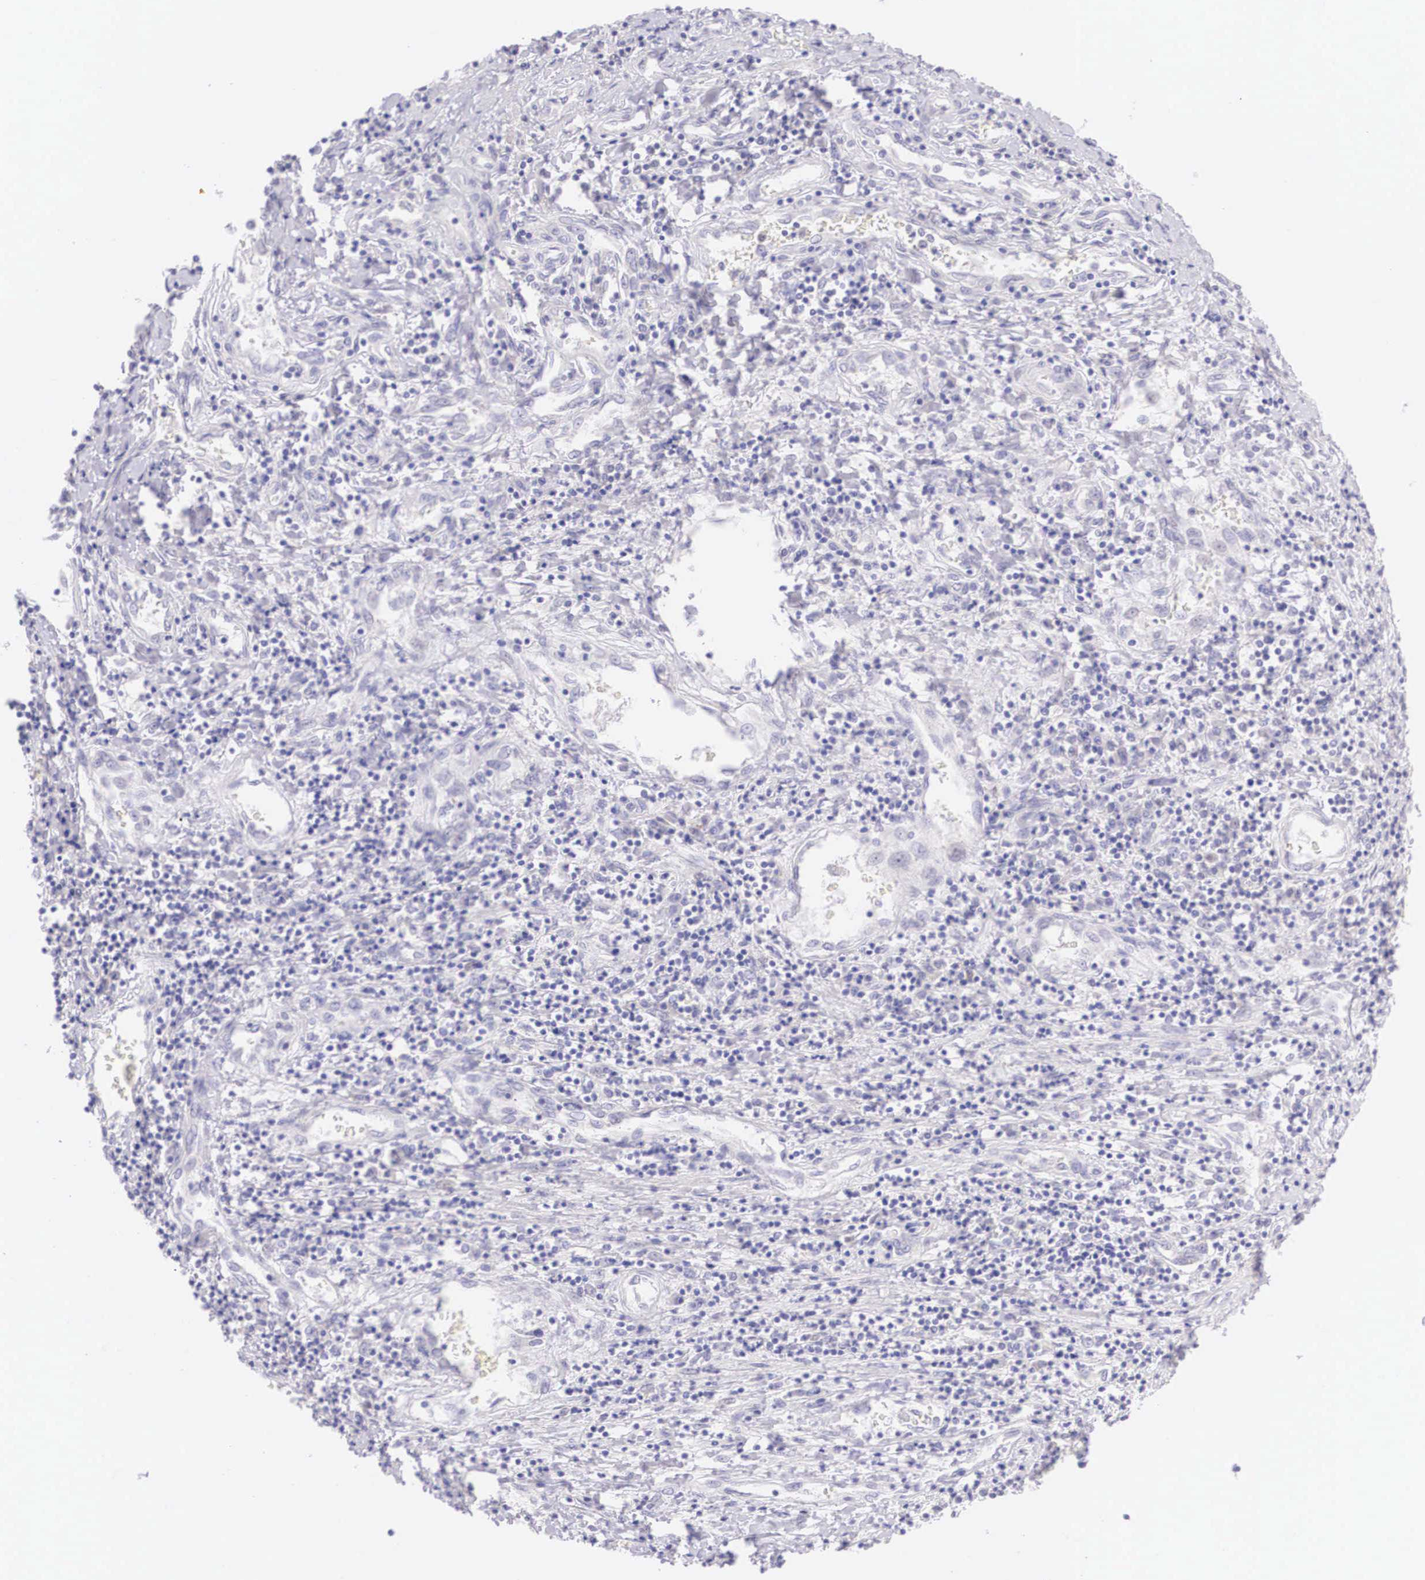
{"staining": {"intensity": "negative", "quantity": "none", "location": "none"}, "tissue": "liver cancer", "cell_type": "Tumor cells", "image_type": "cancer", "snomed": [{"axis": "morphology", "description": "Carcinoma, Hepatocellular, NOS"}, {"axis": "topography", "description": "Liver"}], "caption": "An immunohistochemistry (IHC) micrograph of liver cancer (hepatocellular carcinoma) is shown. There is no staining in tumor cells of liver cancer (hepatocellular carcinoma).", "gene": "BCL6", "patient": {"sex": "male", "age": 24}}